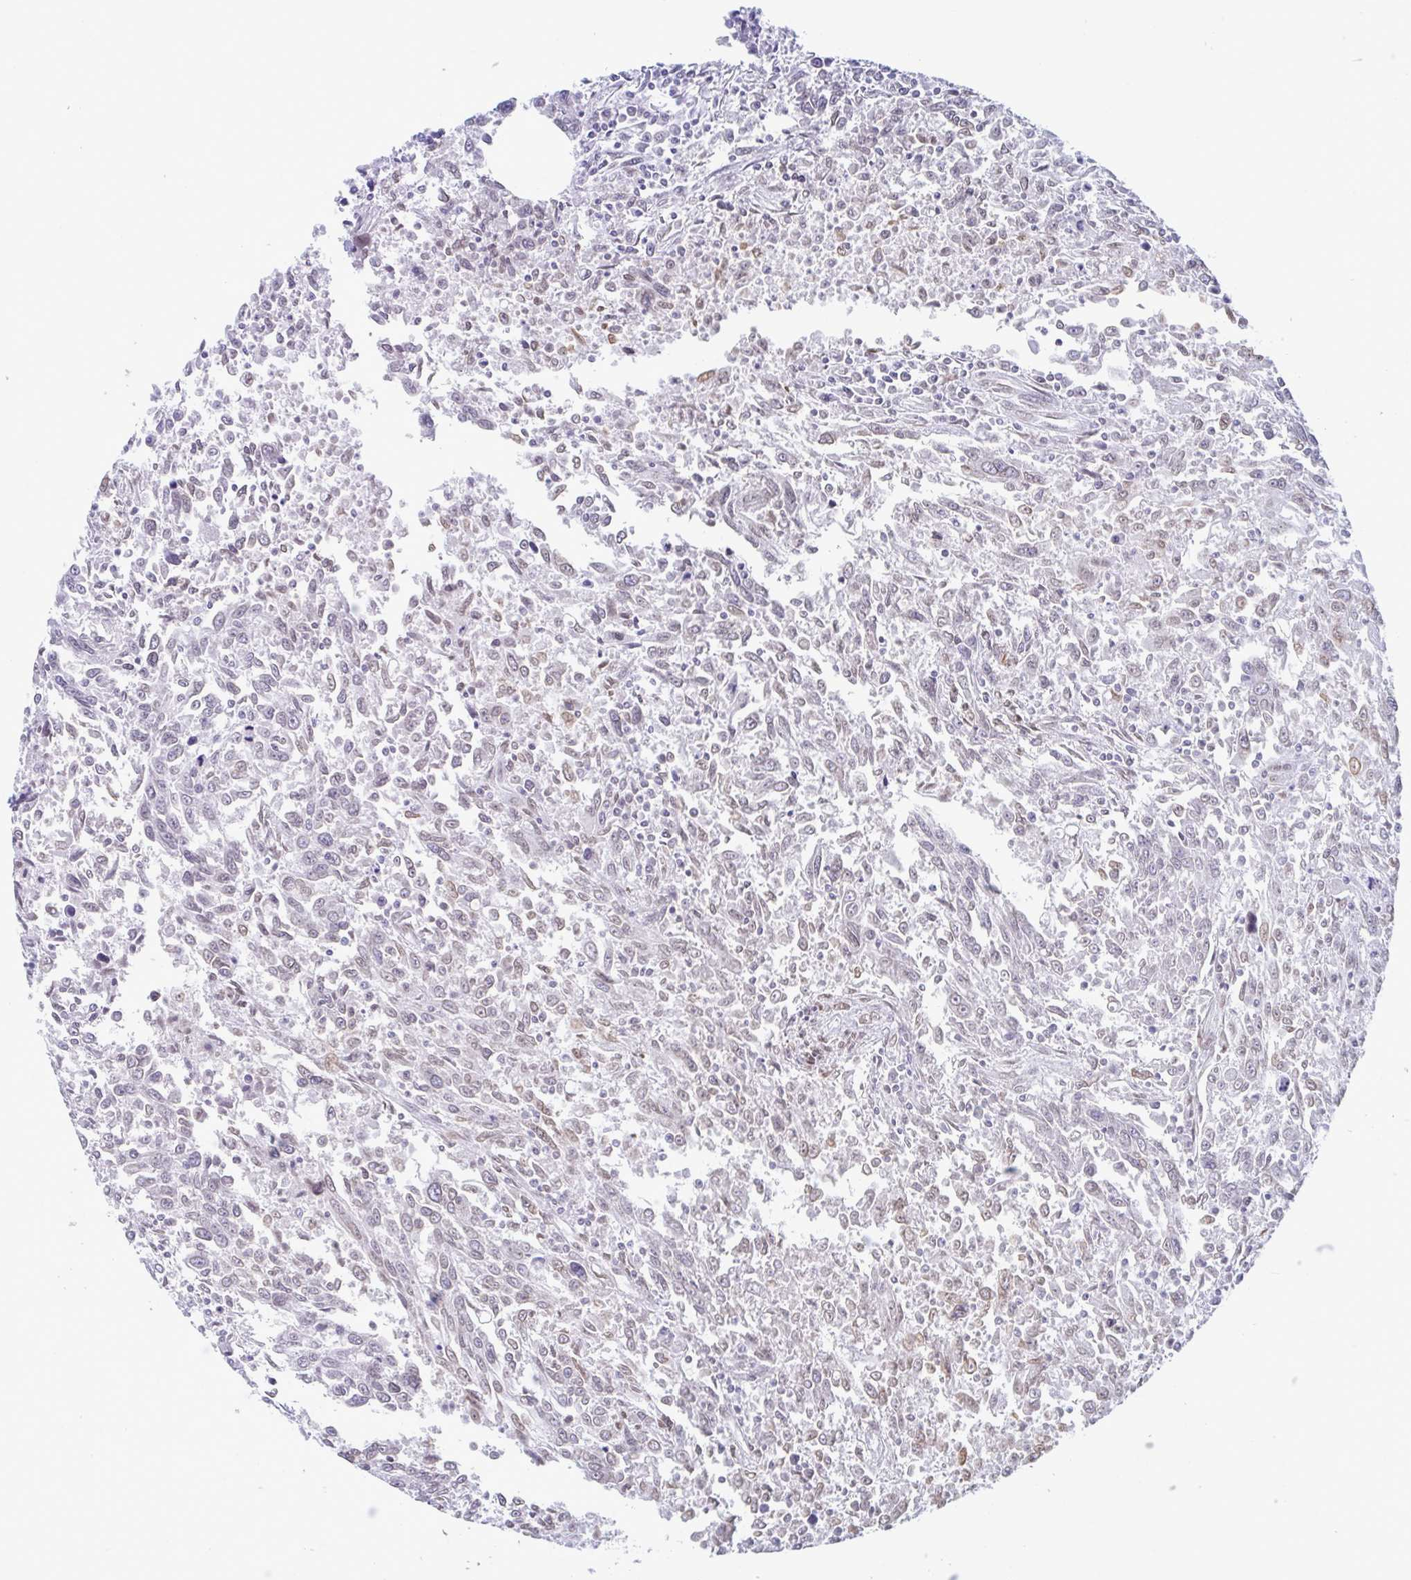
{"staining": {"intensity": "weak", "quantity": "<25%", "location": "nuclear"}, "tissue": "breast cancer", "cell_type": "Tumor cells", "image_type": "cancer", "snomed": [{"axis": "morphology", "description": "Duct carcinoma"}, {"axis": "topography", "description": "Breast"}], "caption": "The histopathology image exhibits no staining of tumor cells in breast cancer.", "gene": "CDX4", "patient": {"sex": "female", "age": 50}}